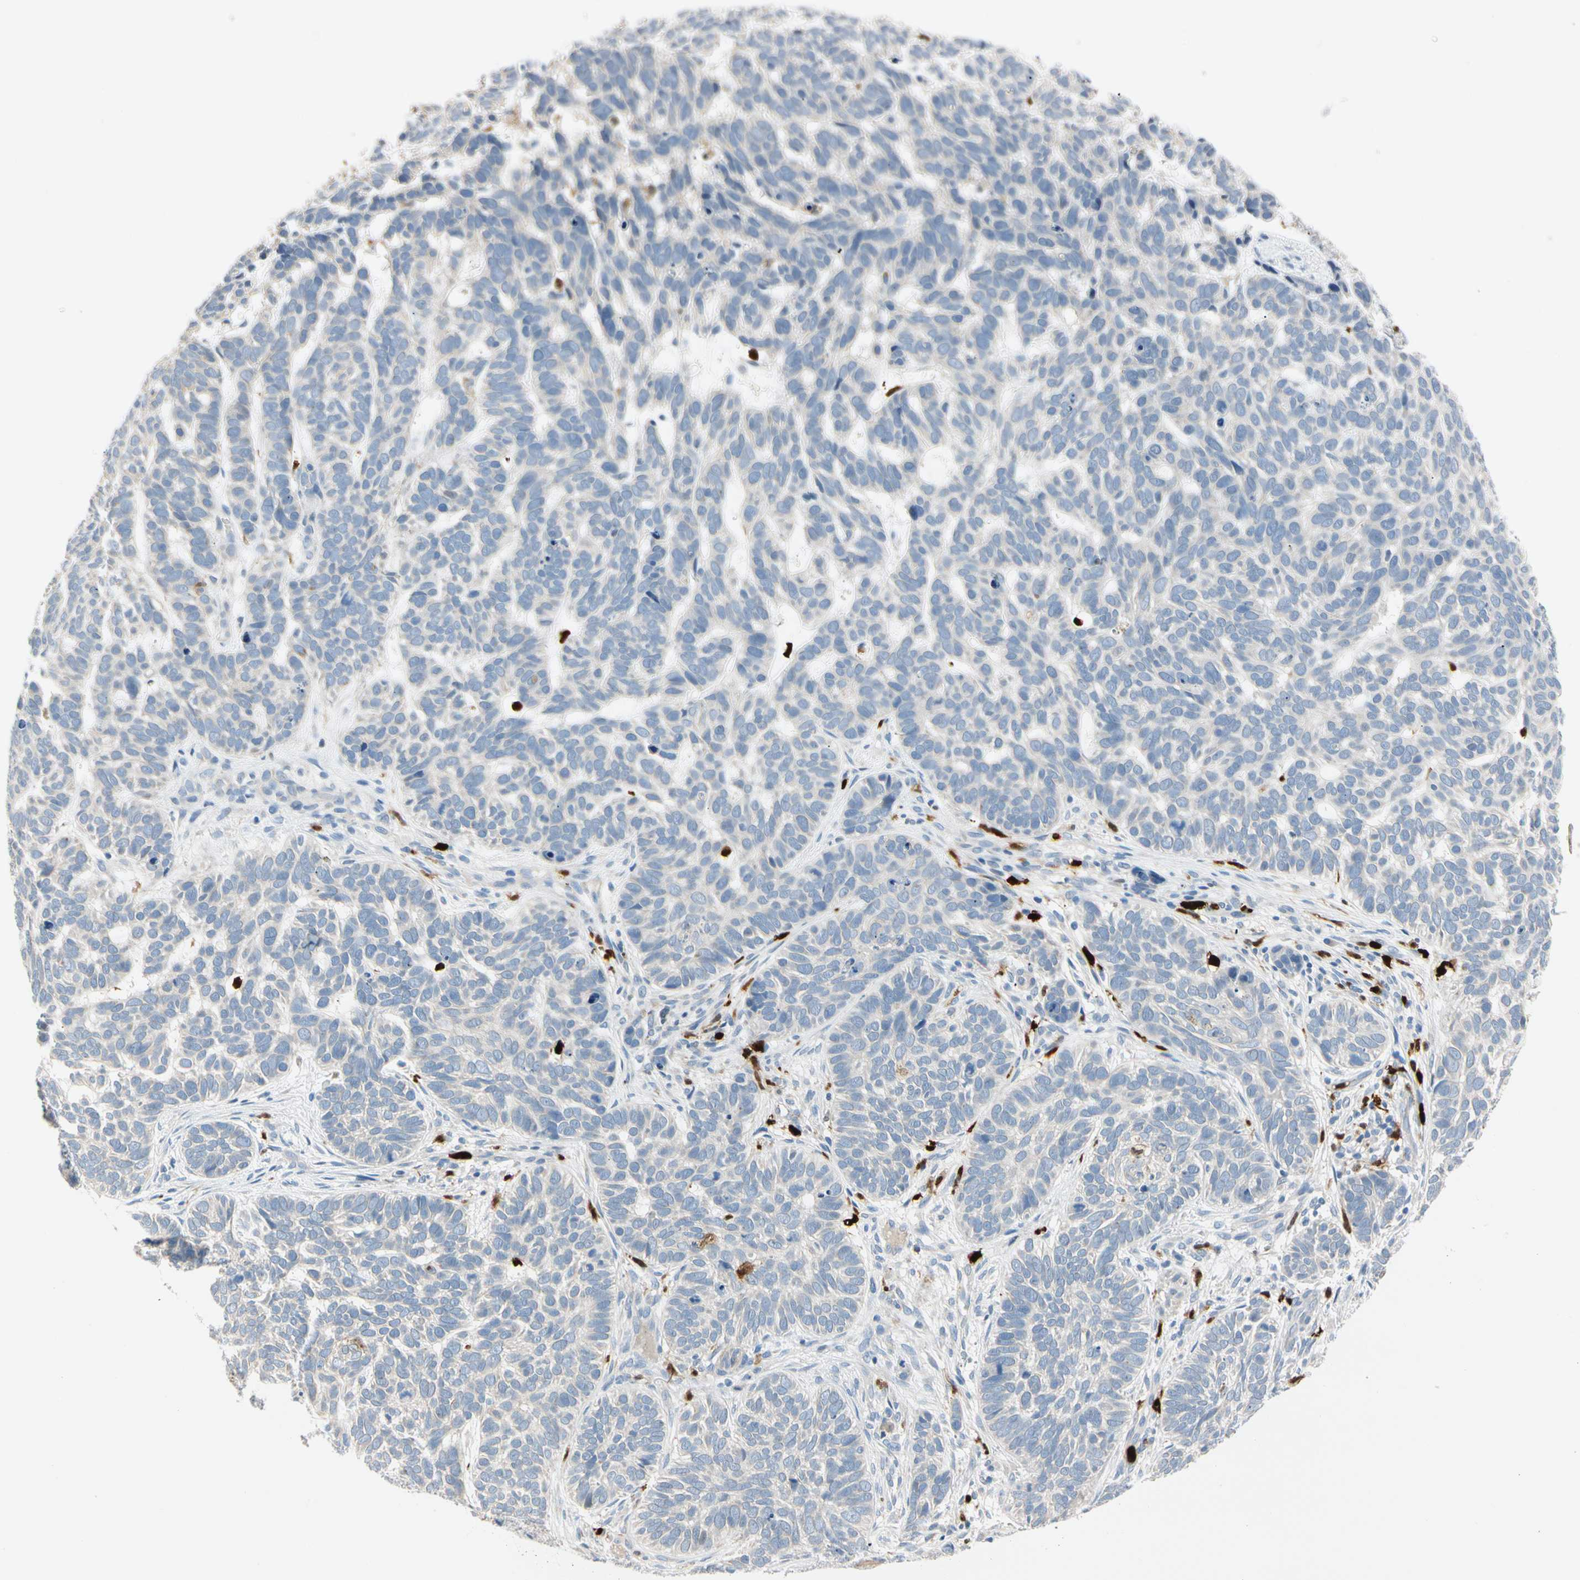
{"staining": {"intensity": "negative", "quantity": "none", "location": "none"}, "tissue": "skin cancer", "cell_type": "Tumor cells", "image_type": "cancer", "snomed": [{"axis": "morphology", "description": "Basal cell carcinoma"}, {"axis": "topography", "description": "Skin"}], "caption": "Immunohistochemical staining of skin cancer (basal cell carcinoma) displays no significant expression in tumor cells.", "gene": "TRAF5", "patient": {"sex": "male", "age": 87}}